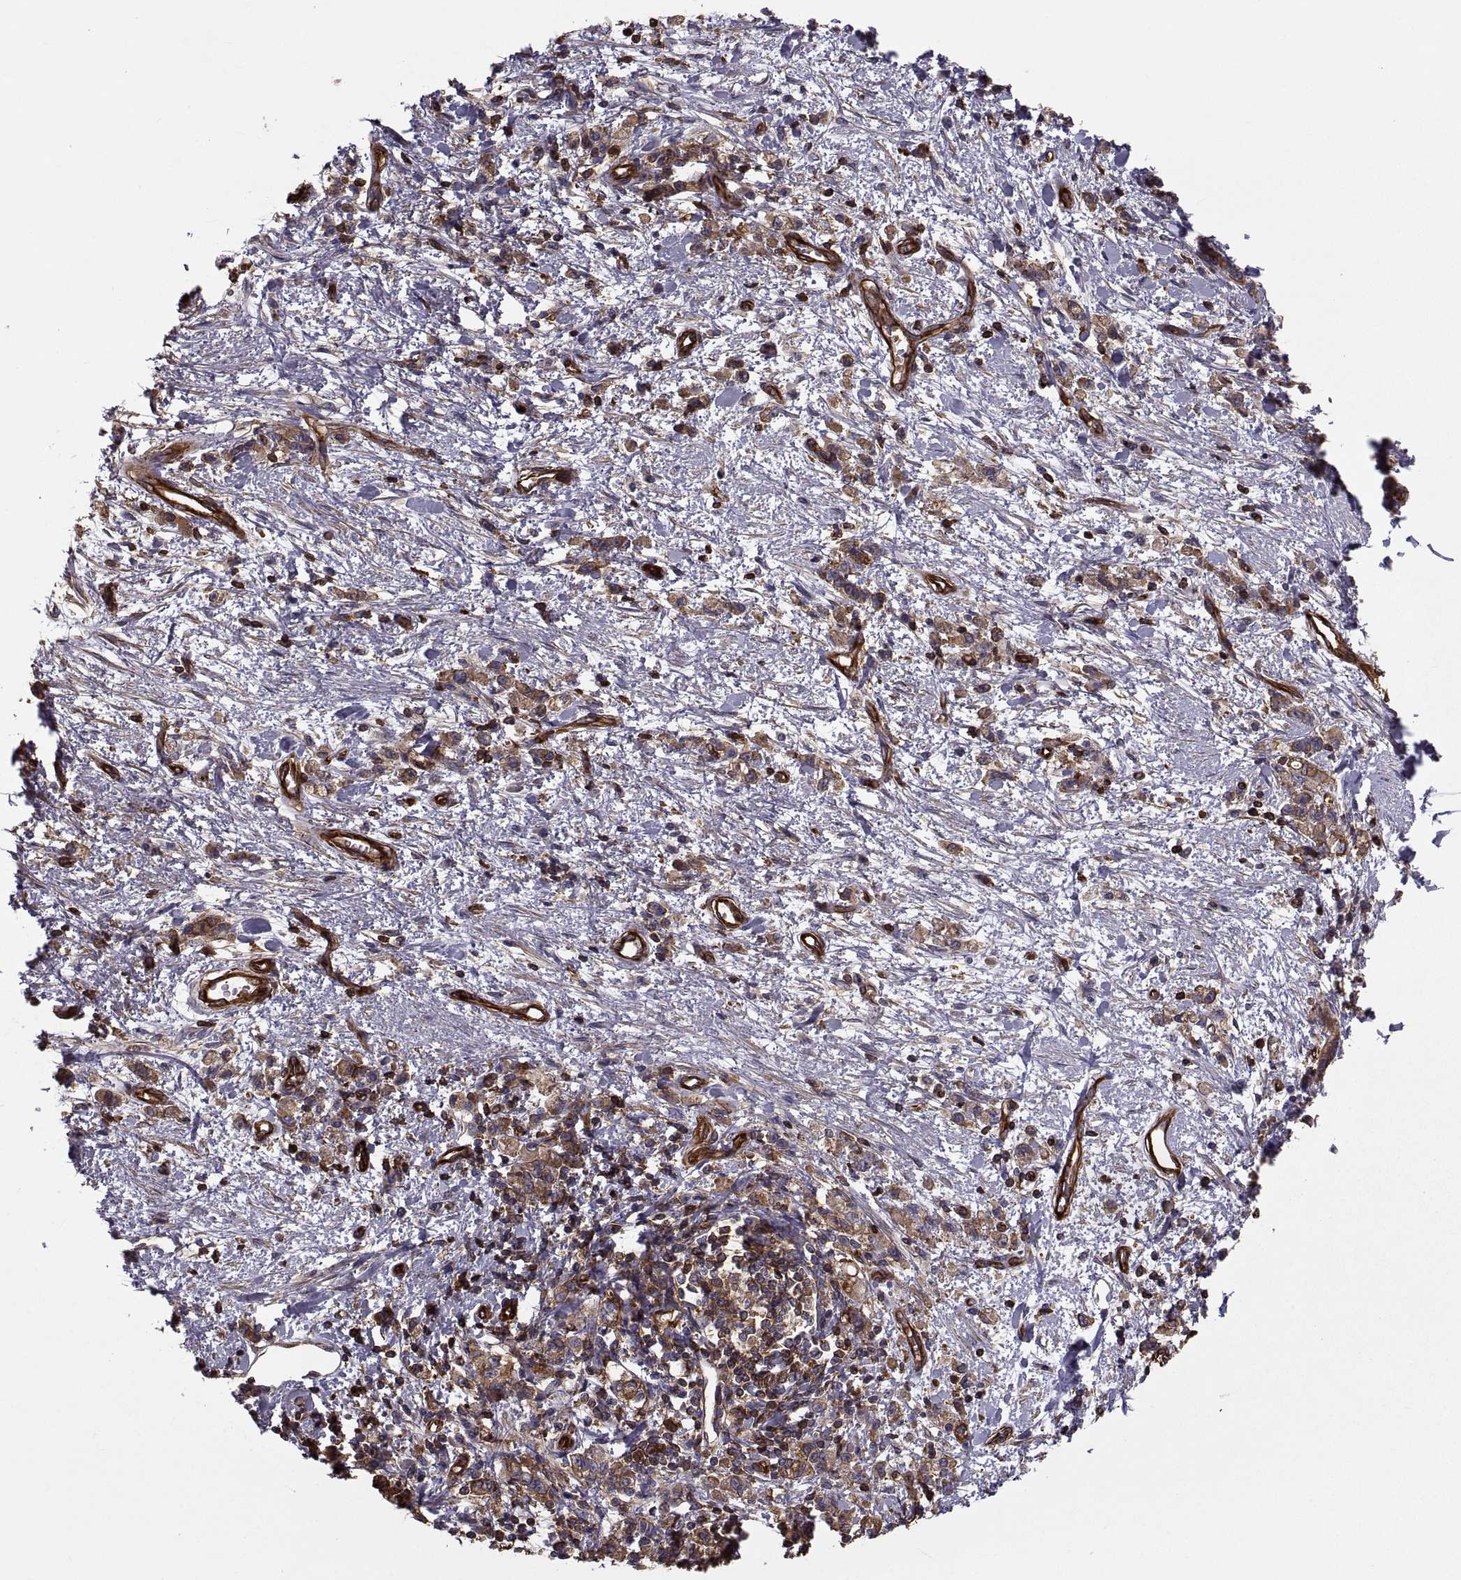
{"staining": {"intensity": "moderate", "quantity": ">75%", "location": "cytoplasmic/membranous"}, "tissue": "stomach cancer", "cell_type": "Tumor cells", "image_type": "cancer", "snomed": [{"axis": "morphology", "description": "Adenocarcinoma, NOS"}, {"axis": "topography", "description": "Stomach"}], "caption": "IHC (DAB (3,3'-diaminobenzidine)) staining of human stomach cancer (adenocarcinoma) exhibits moderate cytoplasmic/membranous protein positivity in approximately >75% of tumor cells.", "gene": "MYH9", "patient": {"sex": "male", "age": 77}}